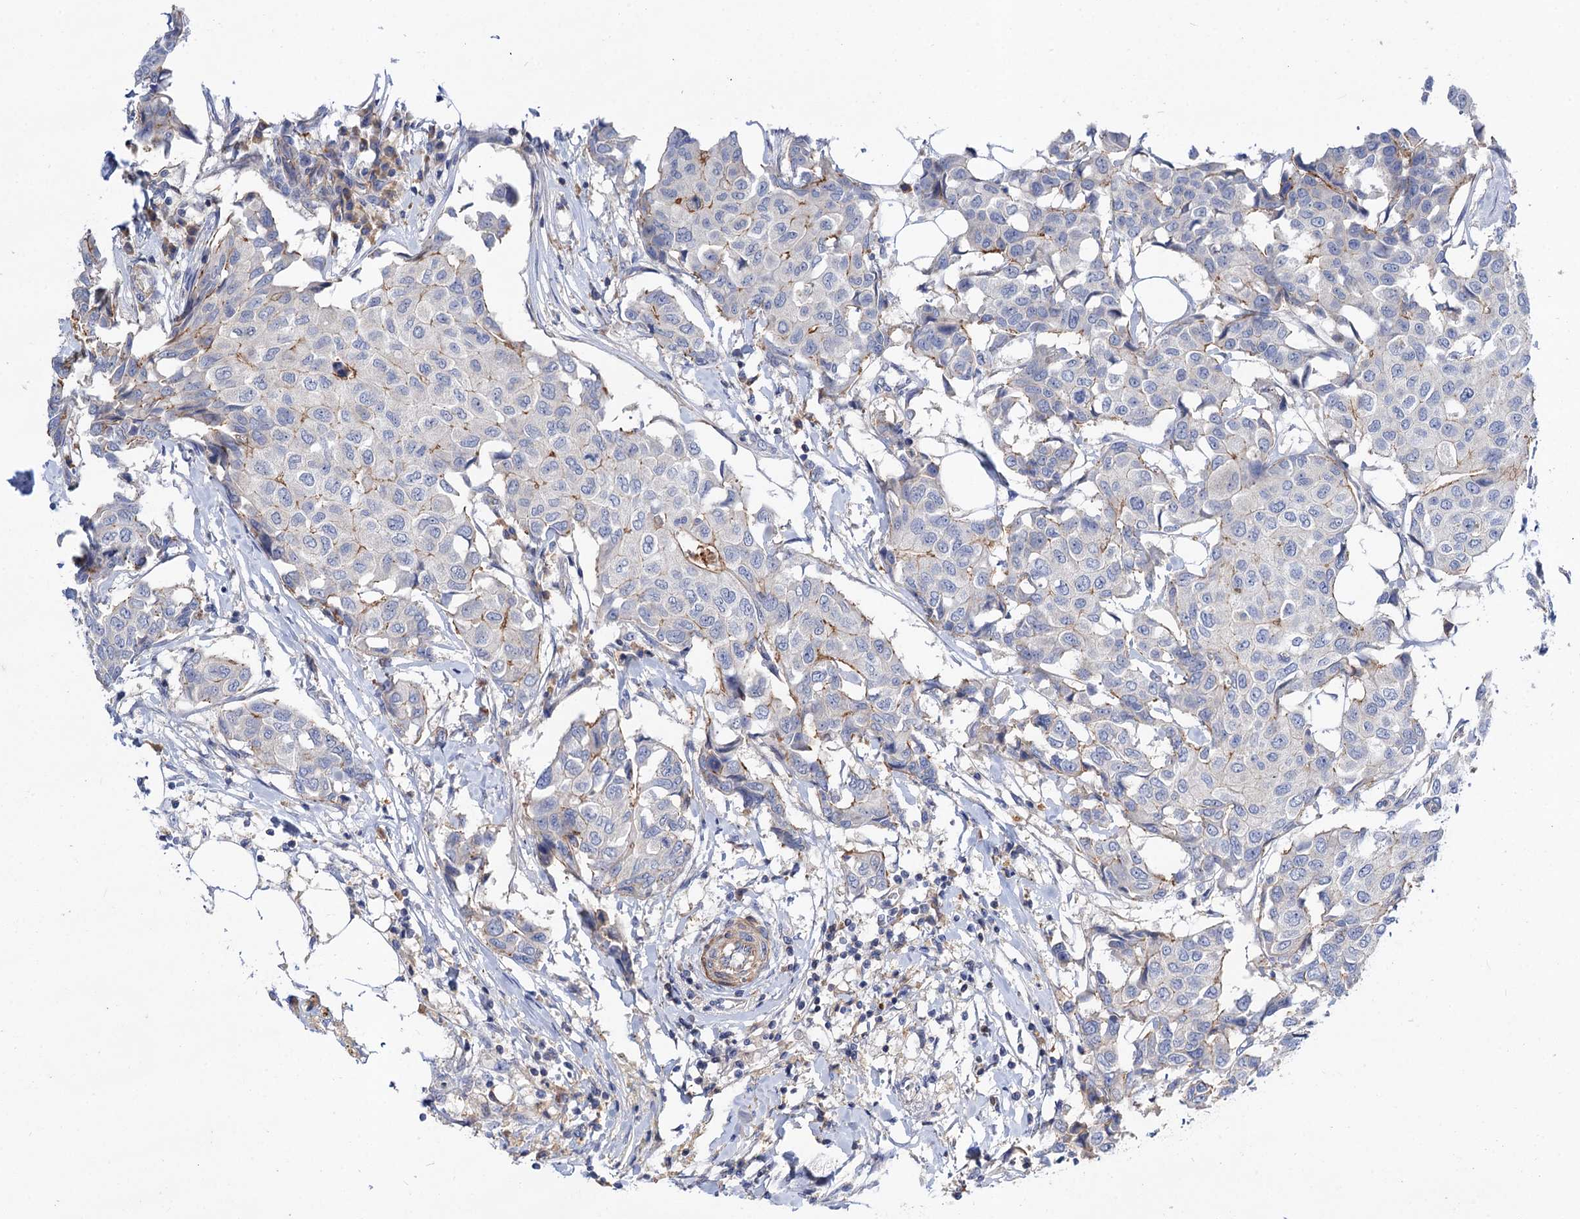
{"staining": {"intensity": "moderate", "quantity": "<25%", "location": "cytoplasmic/membranous"}, "tissue": "breast cancer", "cell_type": "Tumor cells", "image_type": "cancer", "snomed": [{"axis": "morphology", "description": "Duct carcinoma"}, {"axis": "topography", "description": "Breast"}], "caption": "The image demonstrates staining of breast cancer, revealing moderate cytoplasmic/membranous protein staining (brown color) within tumor cells.", "gene": "NUDCD2", "patient": {"sex": "female", "age": 80}}